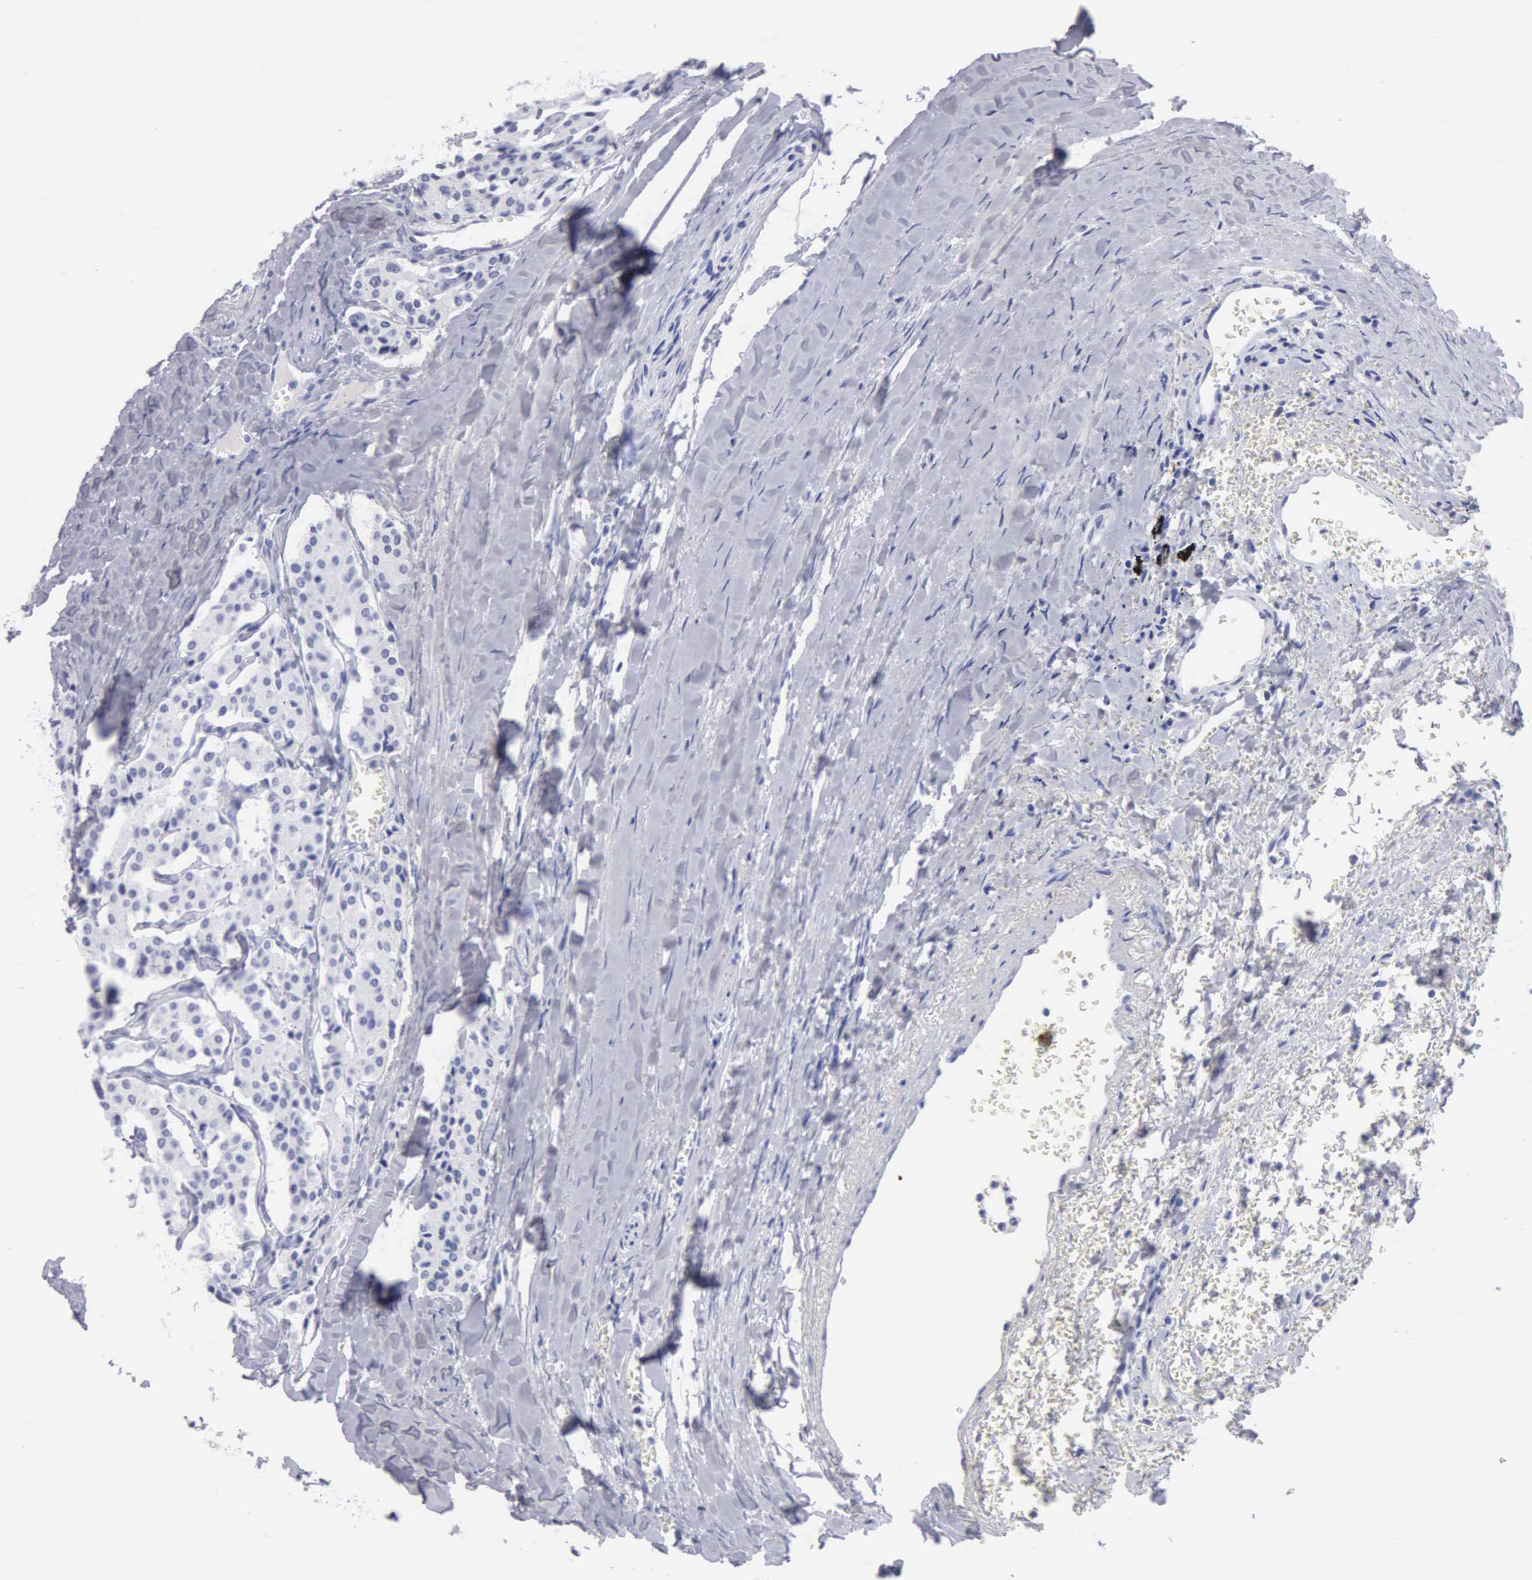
{"staining": {"intensity": "negative", "quantity": "none", "location": "none"}, "tissue": "carcinoid", "cell_type": "Tumor cells", "image_type": "cancer", "snomed": [{"axis": "morphology", "description": "Carcinoid, malignant, NOS"}, {"axis": "topography", "description": "Bronchus"}], "caption": "This is an immunohistochemistry histopathology image of malignant carcinoid. There is no positivity in tumor cells.", "gene": "CYP19A1", "patient": {"sex": "male", "age": 55}}